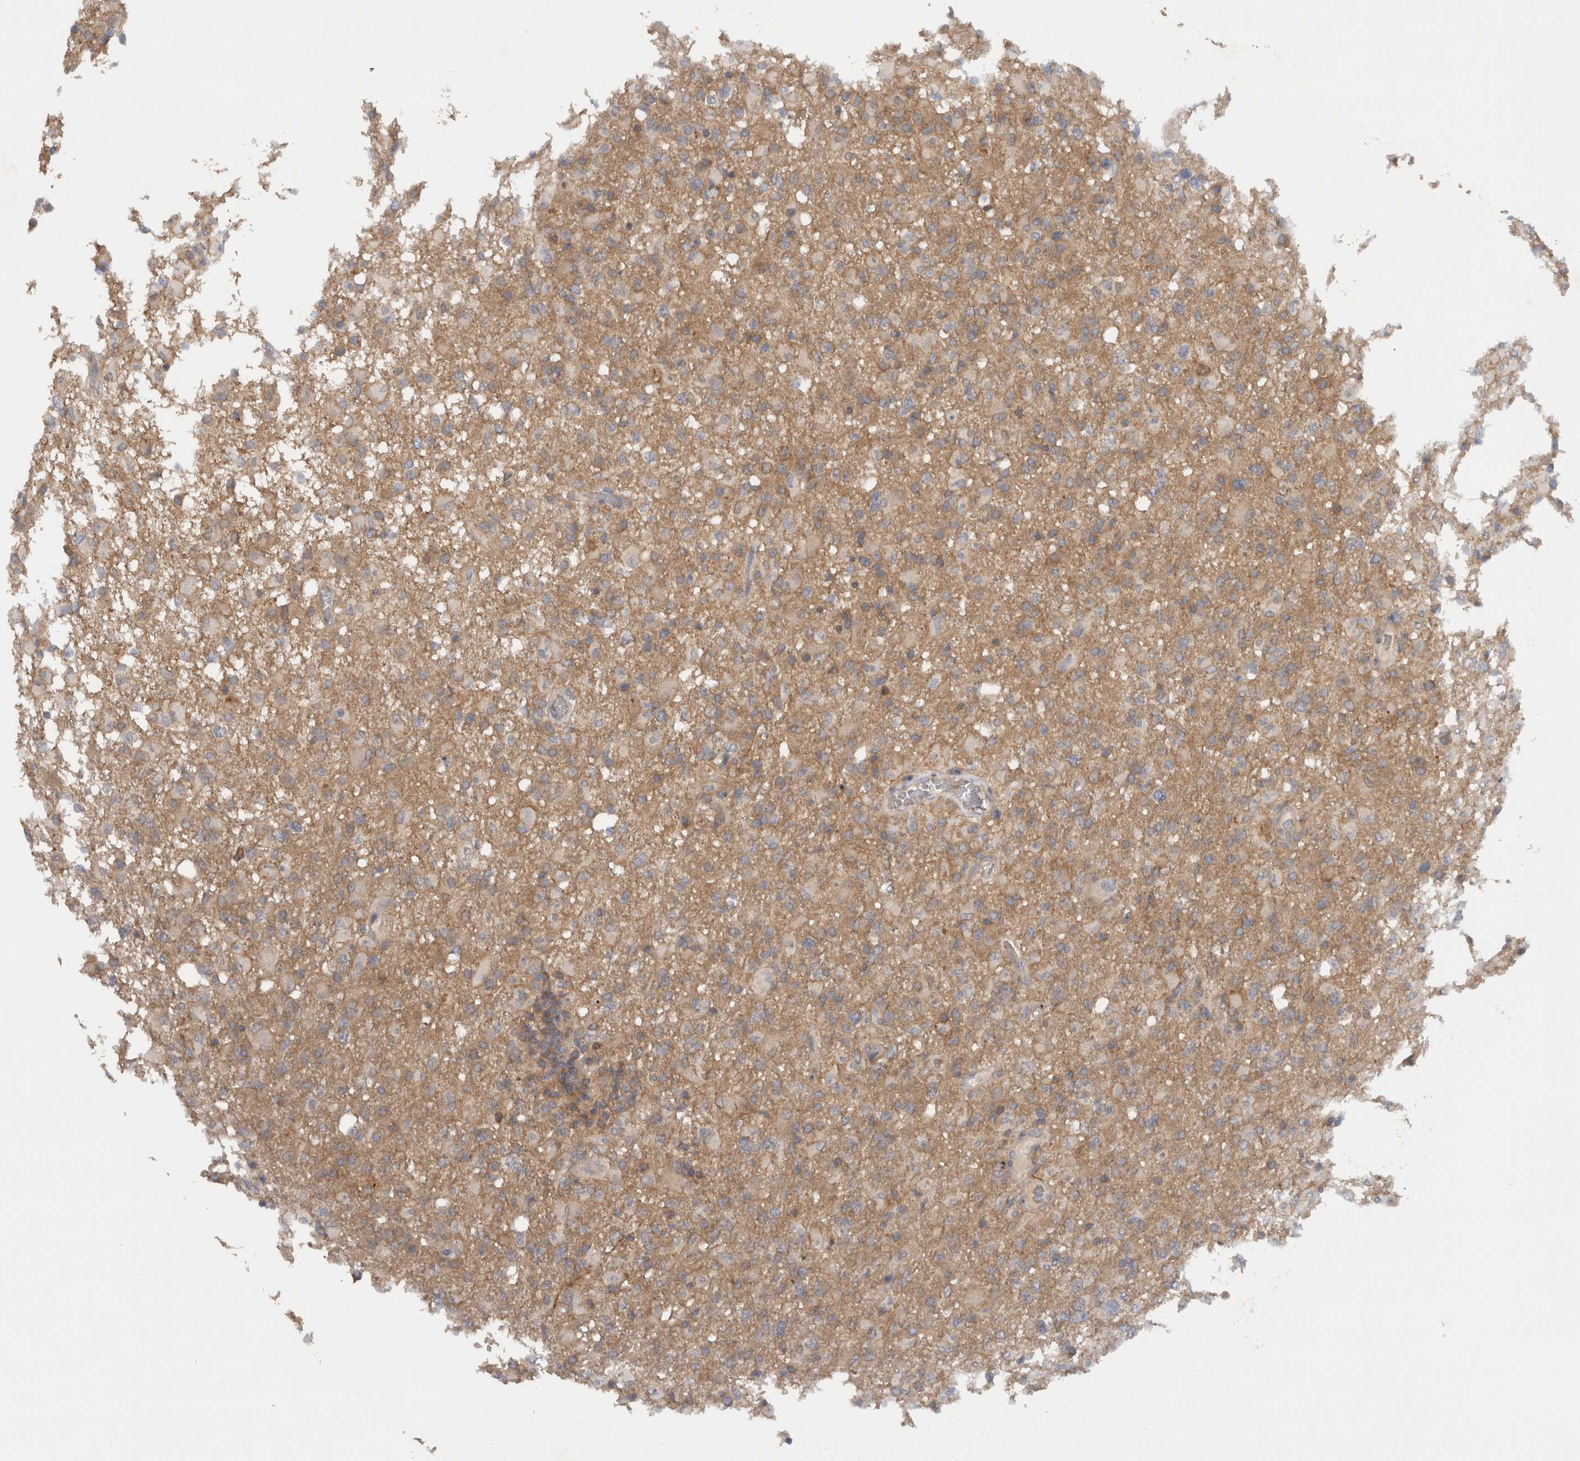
{"staining": {"intensity": "weak", "quantity": ">75%", "location": "cytoplasmic/membranous"}, "tissue": "glioma", "cell_type": "Tumor cells", "image_type": "cancer", "snomed": [{"axis": "morphology", "description": "Glioma, malignant, High grade"}, {"axis": "topography", "description": "Brain"}], "caption": "Immunohistochemical staining of malignant glioma (high-grade) shows low levels of weak cytoplasmic/membranous staining in about >75% of tumor cells. The staining was performed using DAB to visualize the protein expression in brown, while the nuclei were stained in blue with hematoxylin (Magnification: 20x).", "gene": "SCARA5", "patient": {"sex": "female", "age": 57}}